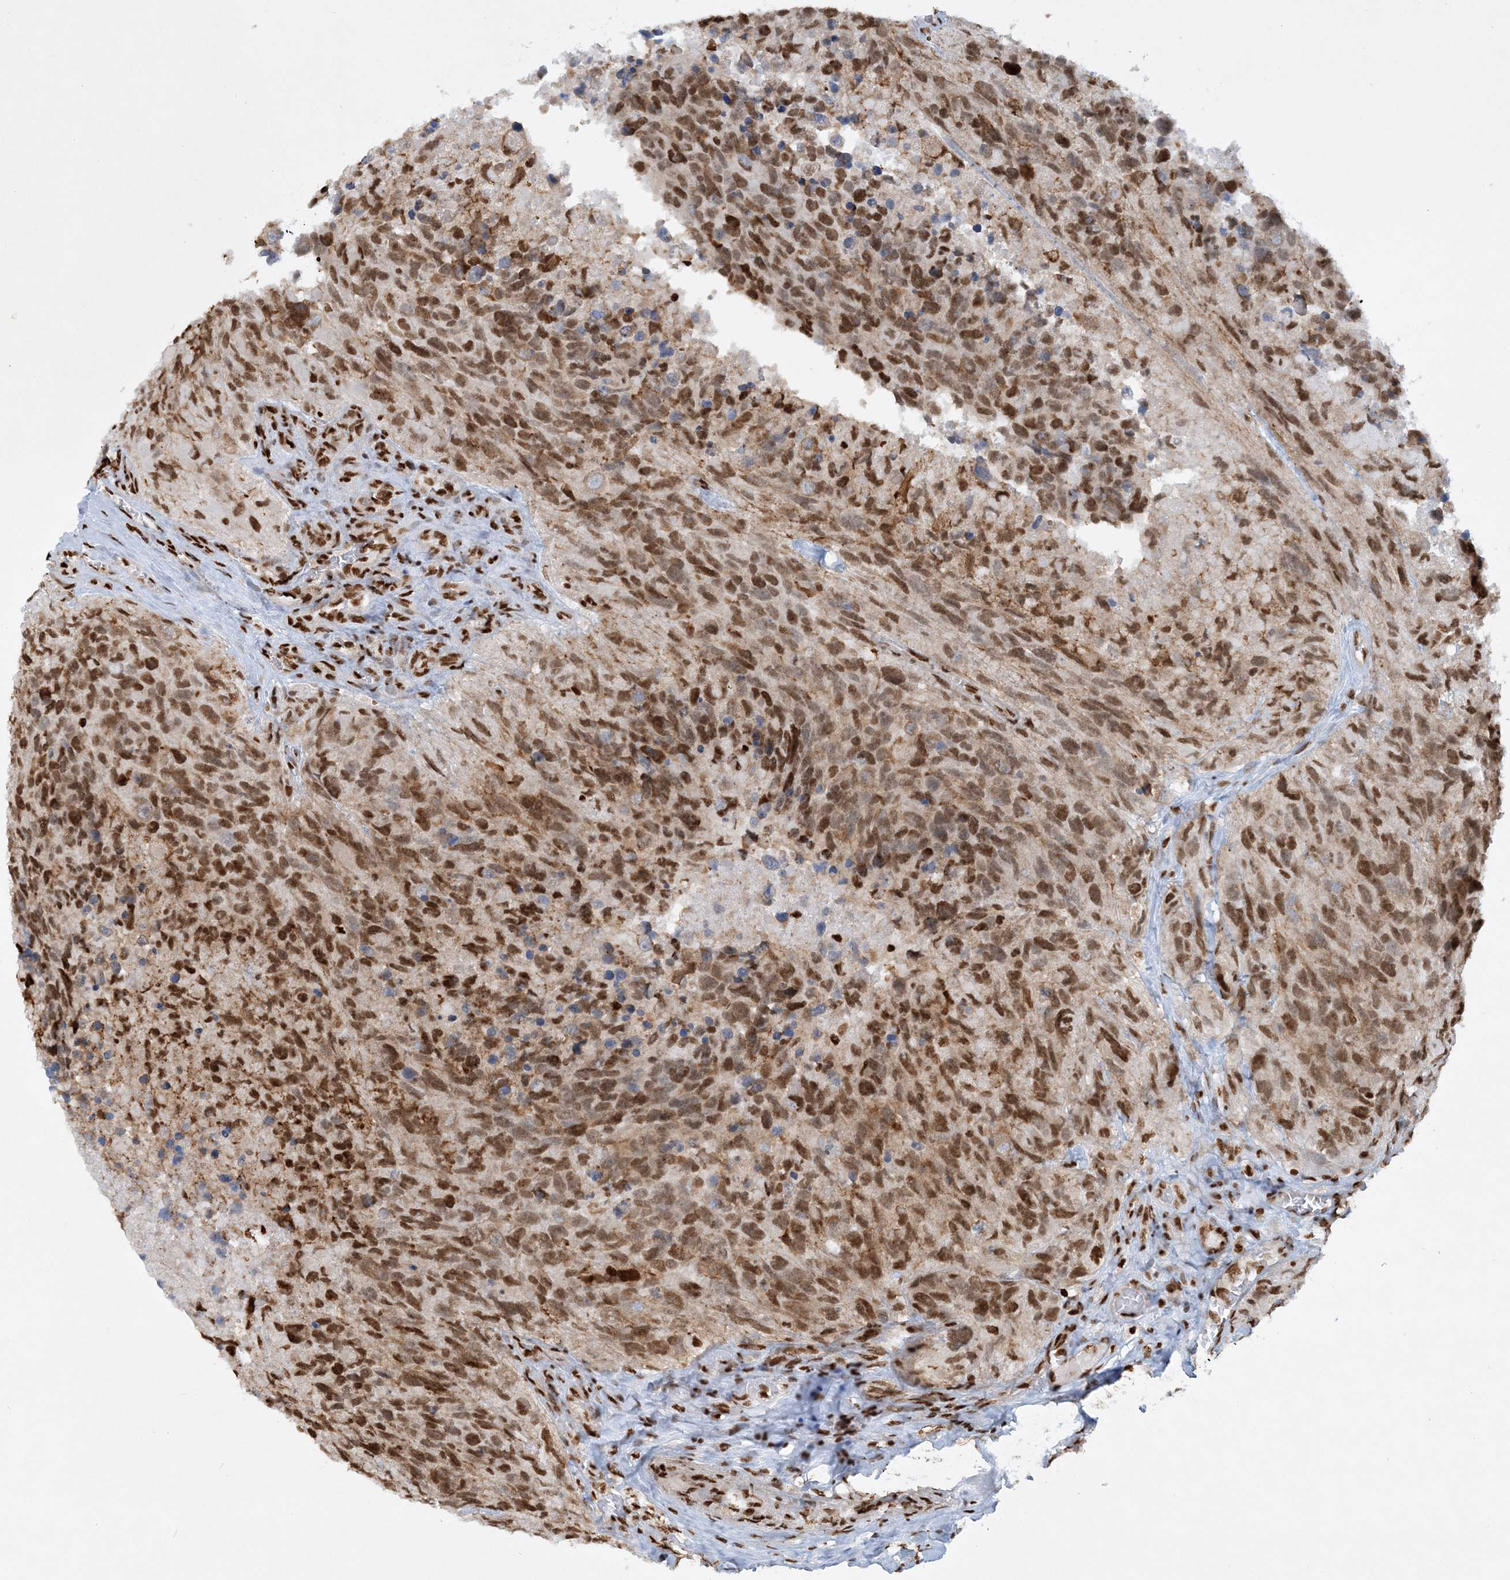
{"staining": {"intensity": "moderate", "quantity": ">75%", "location": "nuclear"}, "tissue": "glioma", "cell_type": "Tumor cells", "image_type": "cancer", "snomed": [{"axis": "morphology", "description": "Glioma, malignant, High grade"}, {"axis": "topography", "description": "Brain"}], "caption": "IHC histopathology image of human malignant glioma (high-grade) stained for a protein (brown), which reveals medium levels of moderate nuclear expression in approximately >75% of tumor cells.", "gene": "DELE1", "patient": {"sex": "male", "age": 69}}